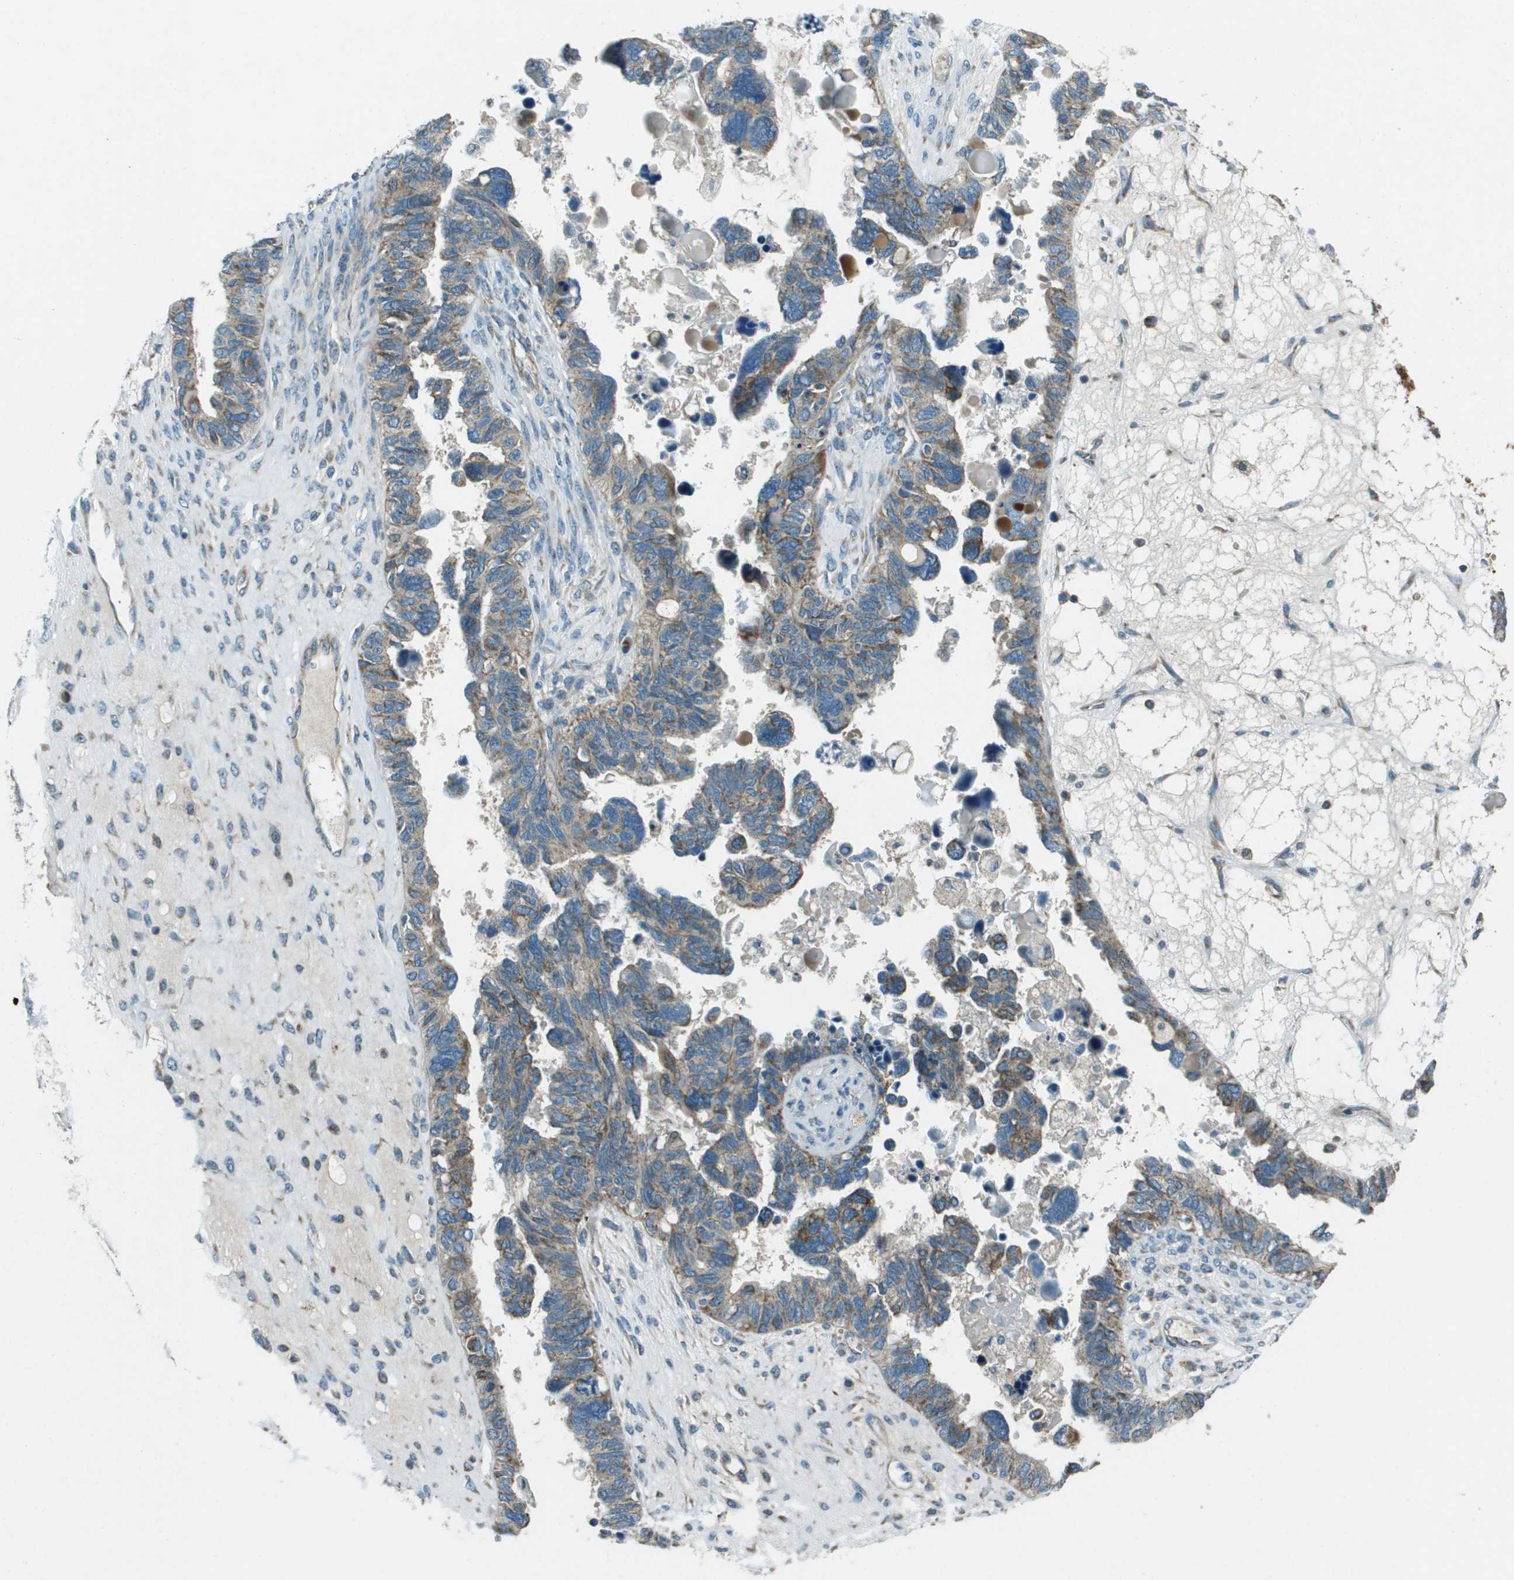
{"staining": {"intensity": "moderate", "quantity": ">75%", "location": "cytoplasmic/membranous"}, "tissue": "ovarian cancer", "cell_type": "Tumor cells", "image_type": "cancer", "snomed": [{"axis": "morphology", "description": "Cystadenocarcinoma, serous, NOS"}, {"axis": "topography", "description": "Ovary"}], "caption": "A high-resolution image shows immunohistochemistry (IHC) staining of ovarian cancer, which displays moderate cytoplasmic/membranous staining in about >75% of tumor cells.", "gene": "MIGA1", "patient": {"sex": "female", "age": 79}}